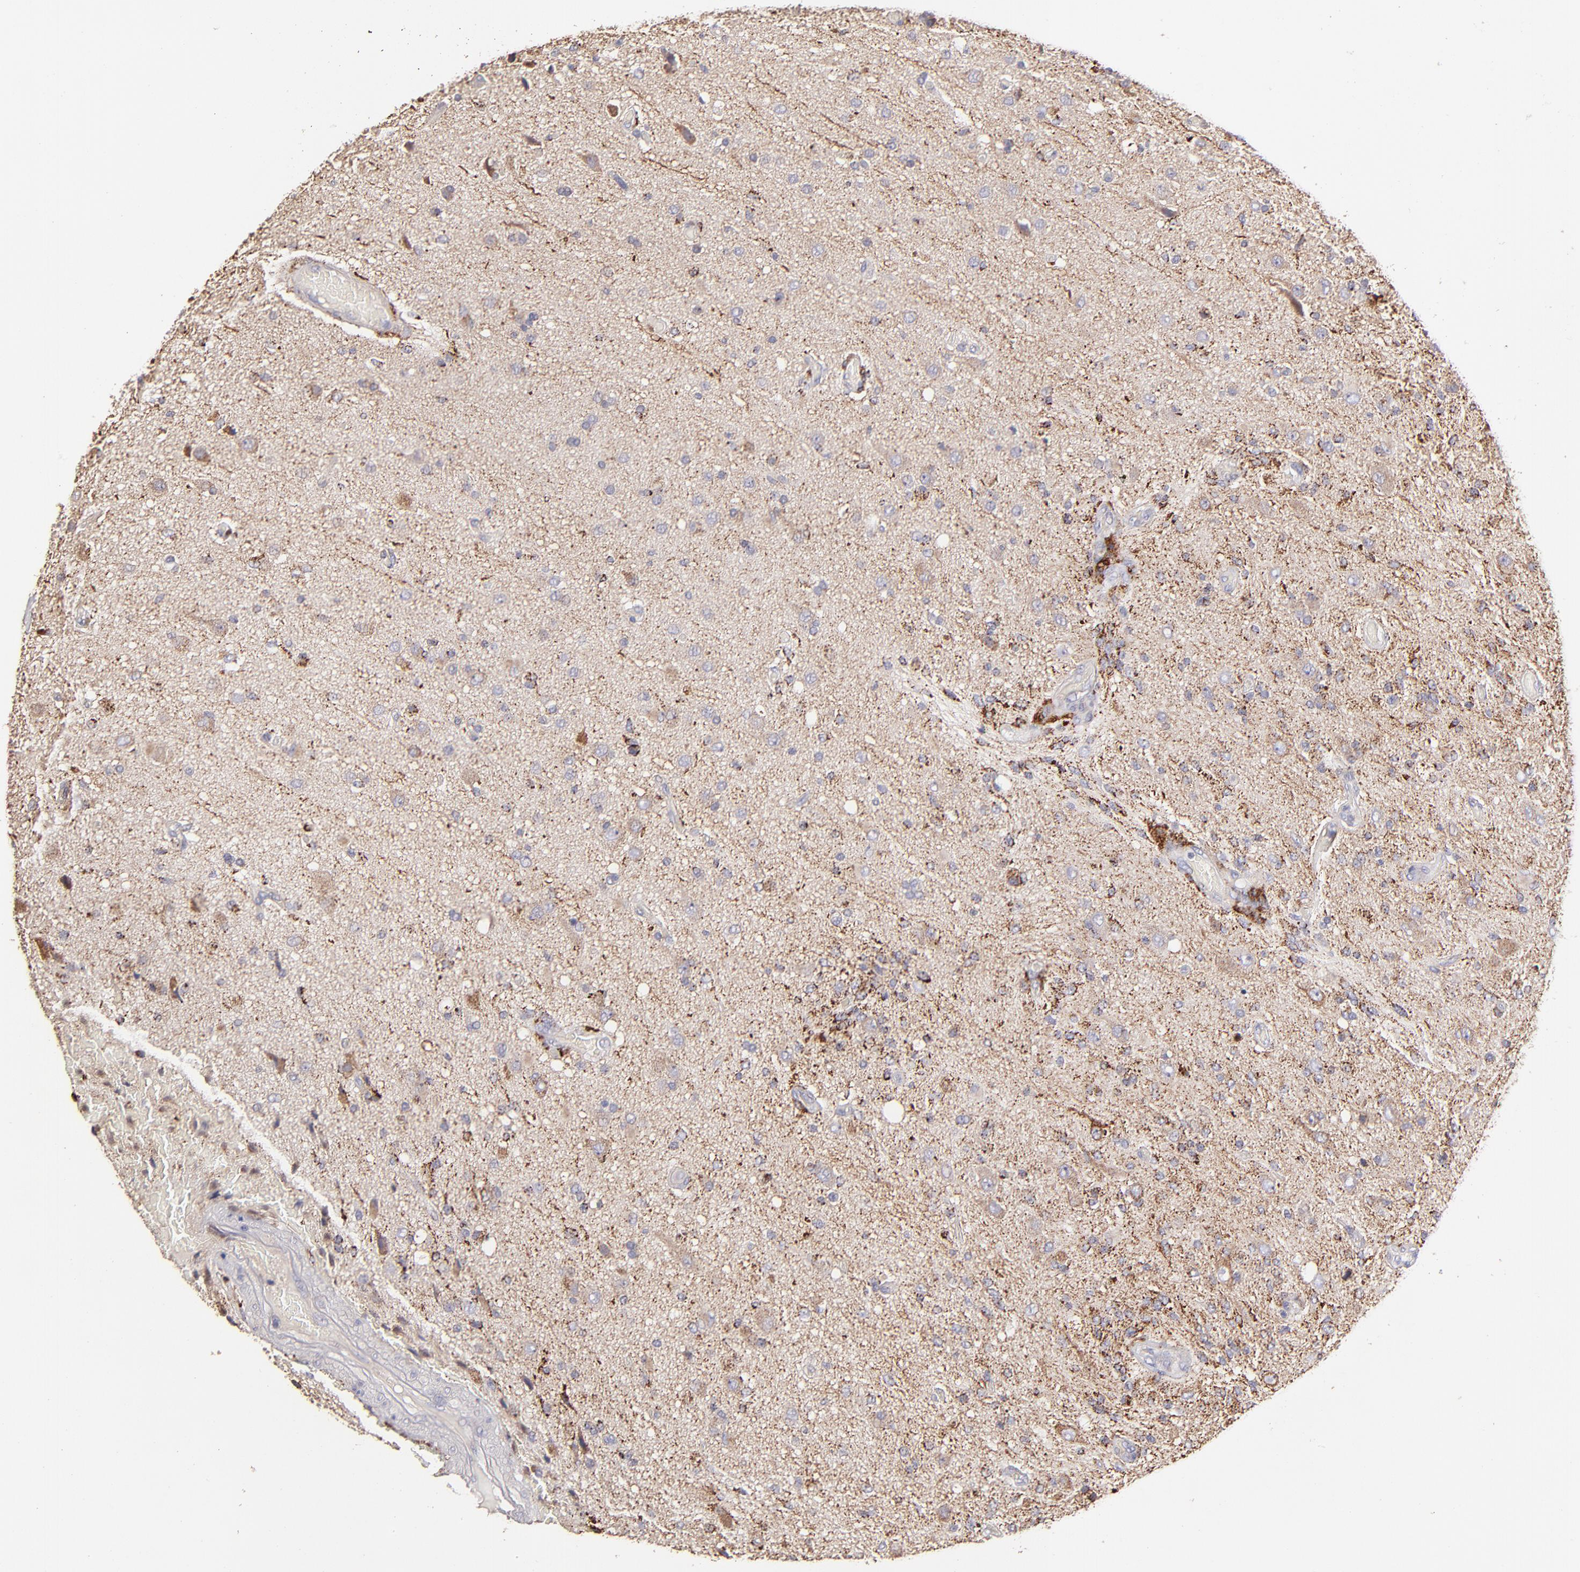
{"staining": {"intensity": "moderate", "quantity": "25%-75%", "location": "cytoplasmic/membranous"}, "tissue": "glioma", "cell_type": "Tumor cells", "image_type": "cancer", "snomed": [{"axis": "morphology", "description": "Normal tissue, NOS"}, {"axis": "morphology", "description": "Glioma, malignant, High grade"}, {"axis": "topography", "description": "Cerebral cortex"}], "caption": "Human malignant high-grade glioma stained with a brown dye shows moderate cytoplasmic/membranous positive expression in approximately 25%-75% of tumor cells.", "gene": "GLDC", "patient": {"sex": "male", "age": 77}}